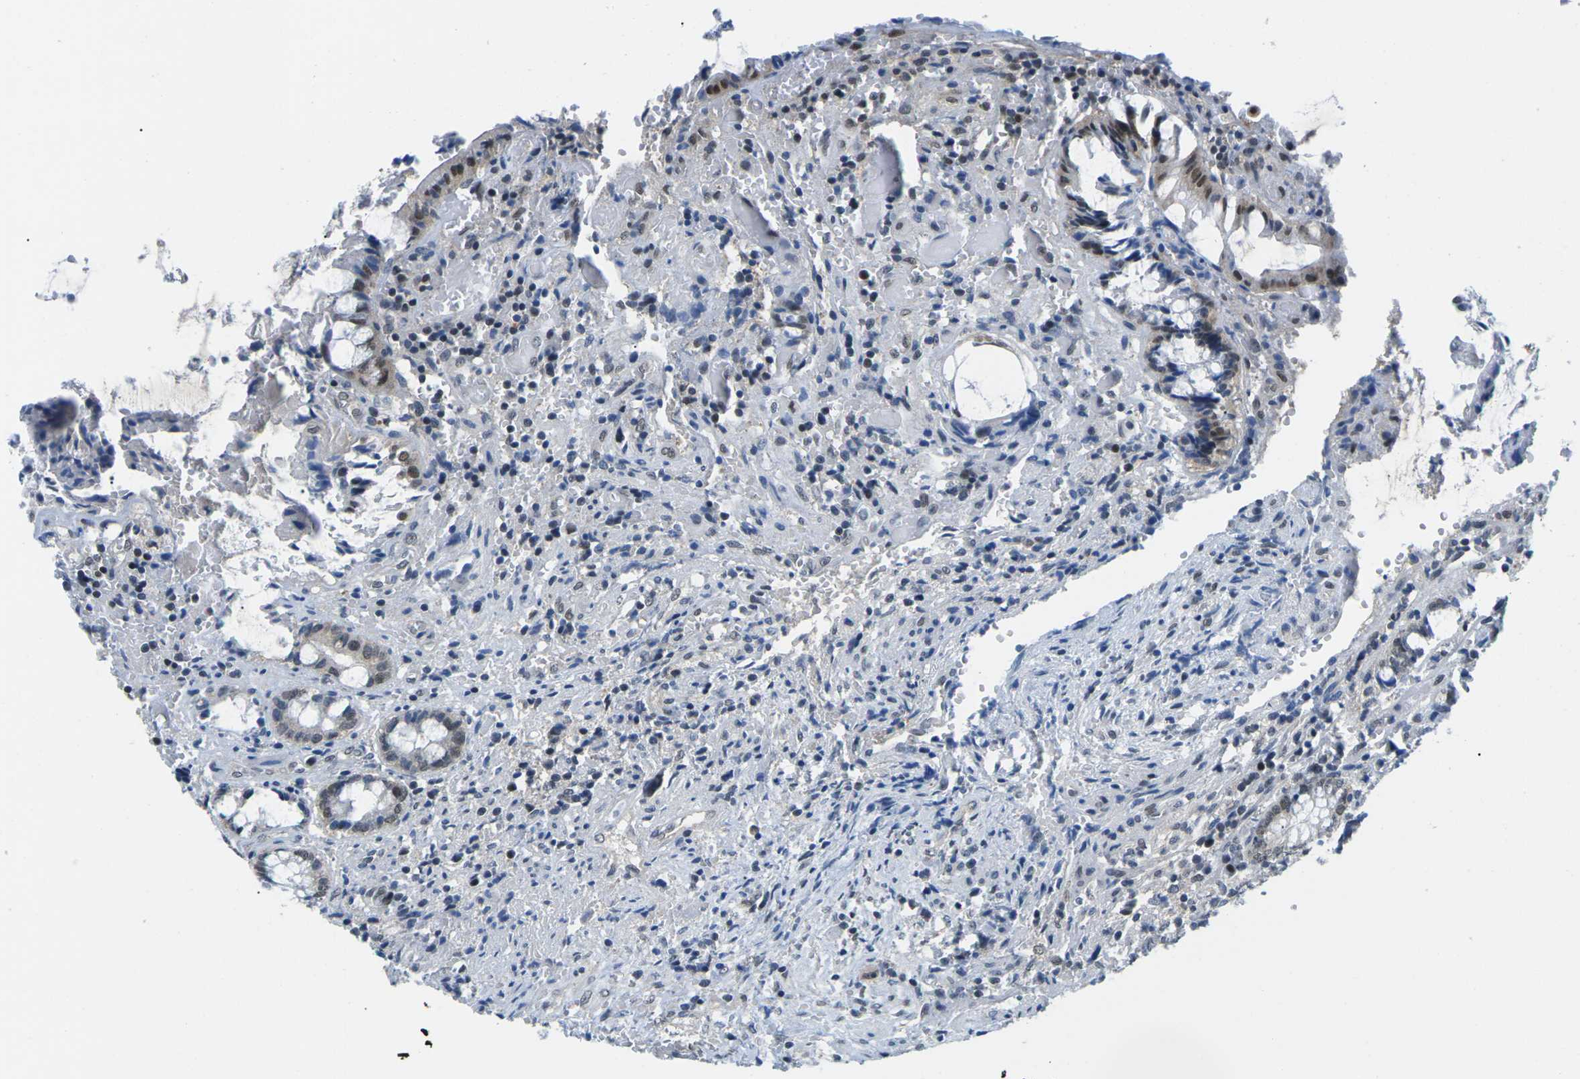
{"staining": {"intensity": "moderate", "quantity": "25%-75%", "location": "nuclear"}, "tissue": "colorectal cancer", "cell_type": "Tumor cells", "image_type": "cancer", "snomed": [{"axis": "morphology", "description": "Adenocarcinoma, NOS"}, {"axis": "topography", "description": "Colon"}], "caption": "A histopathology image showing moderate nuclear expression in approximately 25%-75% of tumor cells in colorectal adenocarcinoma, as visualized by brown immunohistochemical staining.", "gene": "UBA7", "patient": {"sex": "female", "age": 57}}